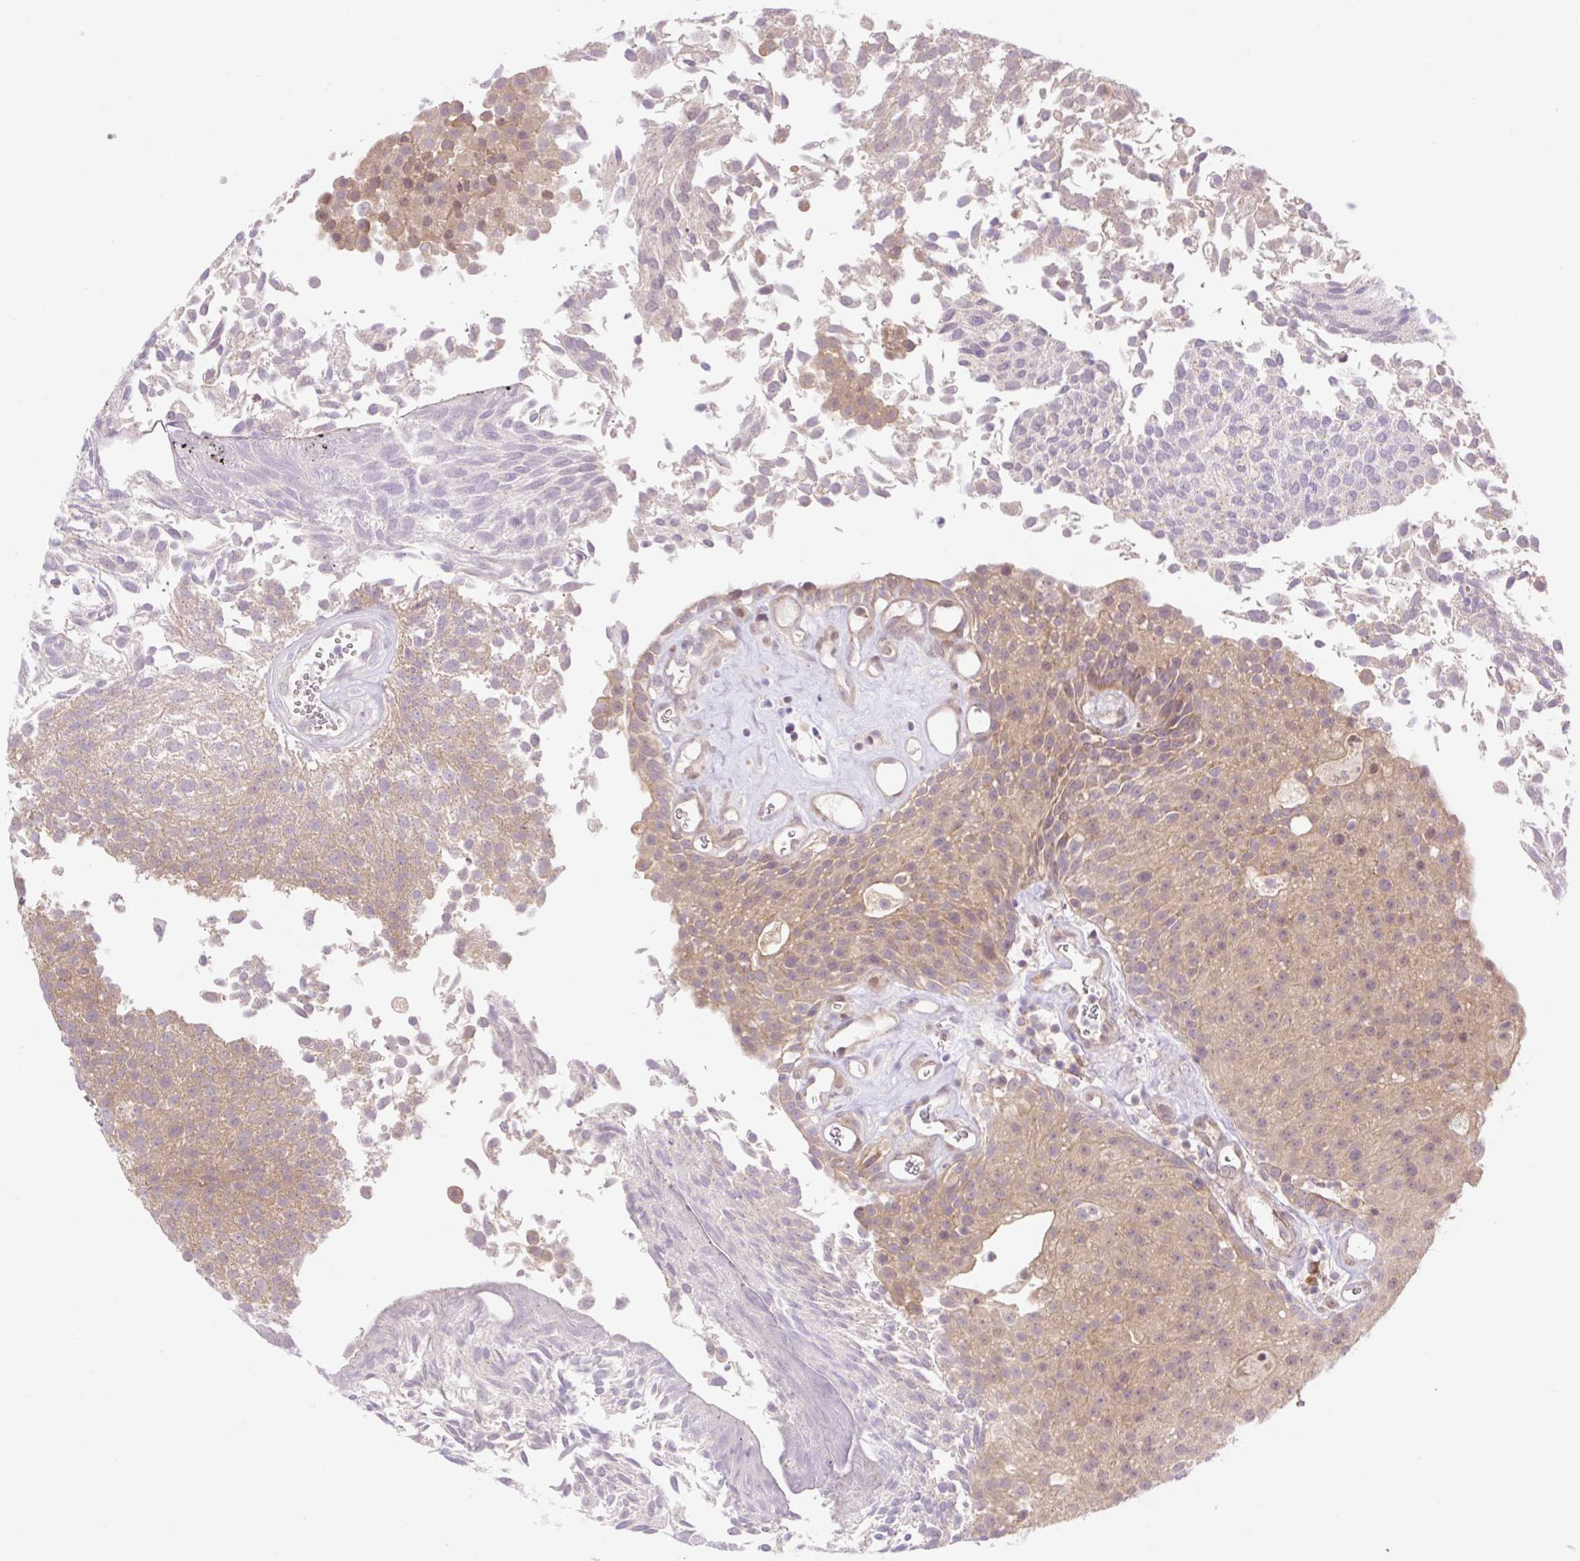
{"staining": {"intensity": "weak", "quantity": ">75%", "location": "cytoplasmic/membranous,nuclear"}, "tissue": "urothelial cancer", "cell_type": "Tumor cells", "image_type": "cancer", "snomed": [{"axis": "morphology", "description": "Urothelial carcinoma, Low grade"}, {"axis": "topography", "description": "Urinary bladder"}], "caption": "The photomicrograph exhibits a brown stain indicating the presence of a protein in the cytoplasmic/membranous and nuclear of tumor cells in urothelial cancer. Using DAB (brown) and hematoxylin (blue) stains, captured at high magnification using brightfield microscopy.", "gene": "VPS25", "patient": {"sex": "female", "age": 79}}